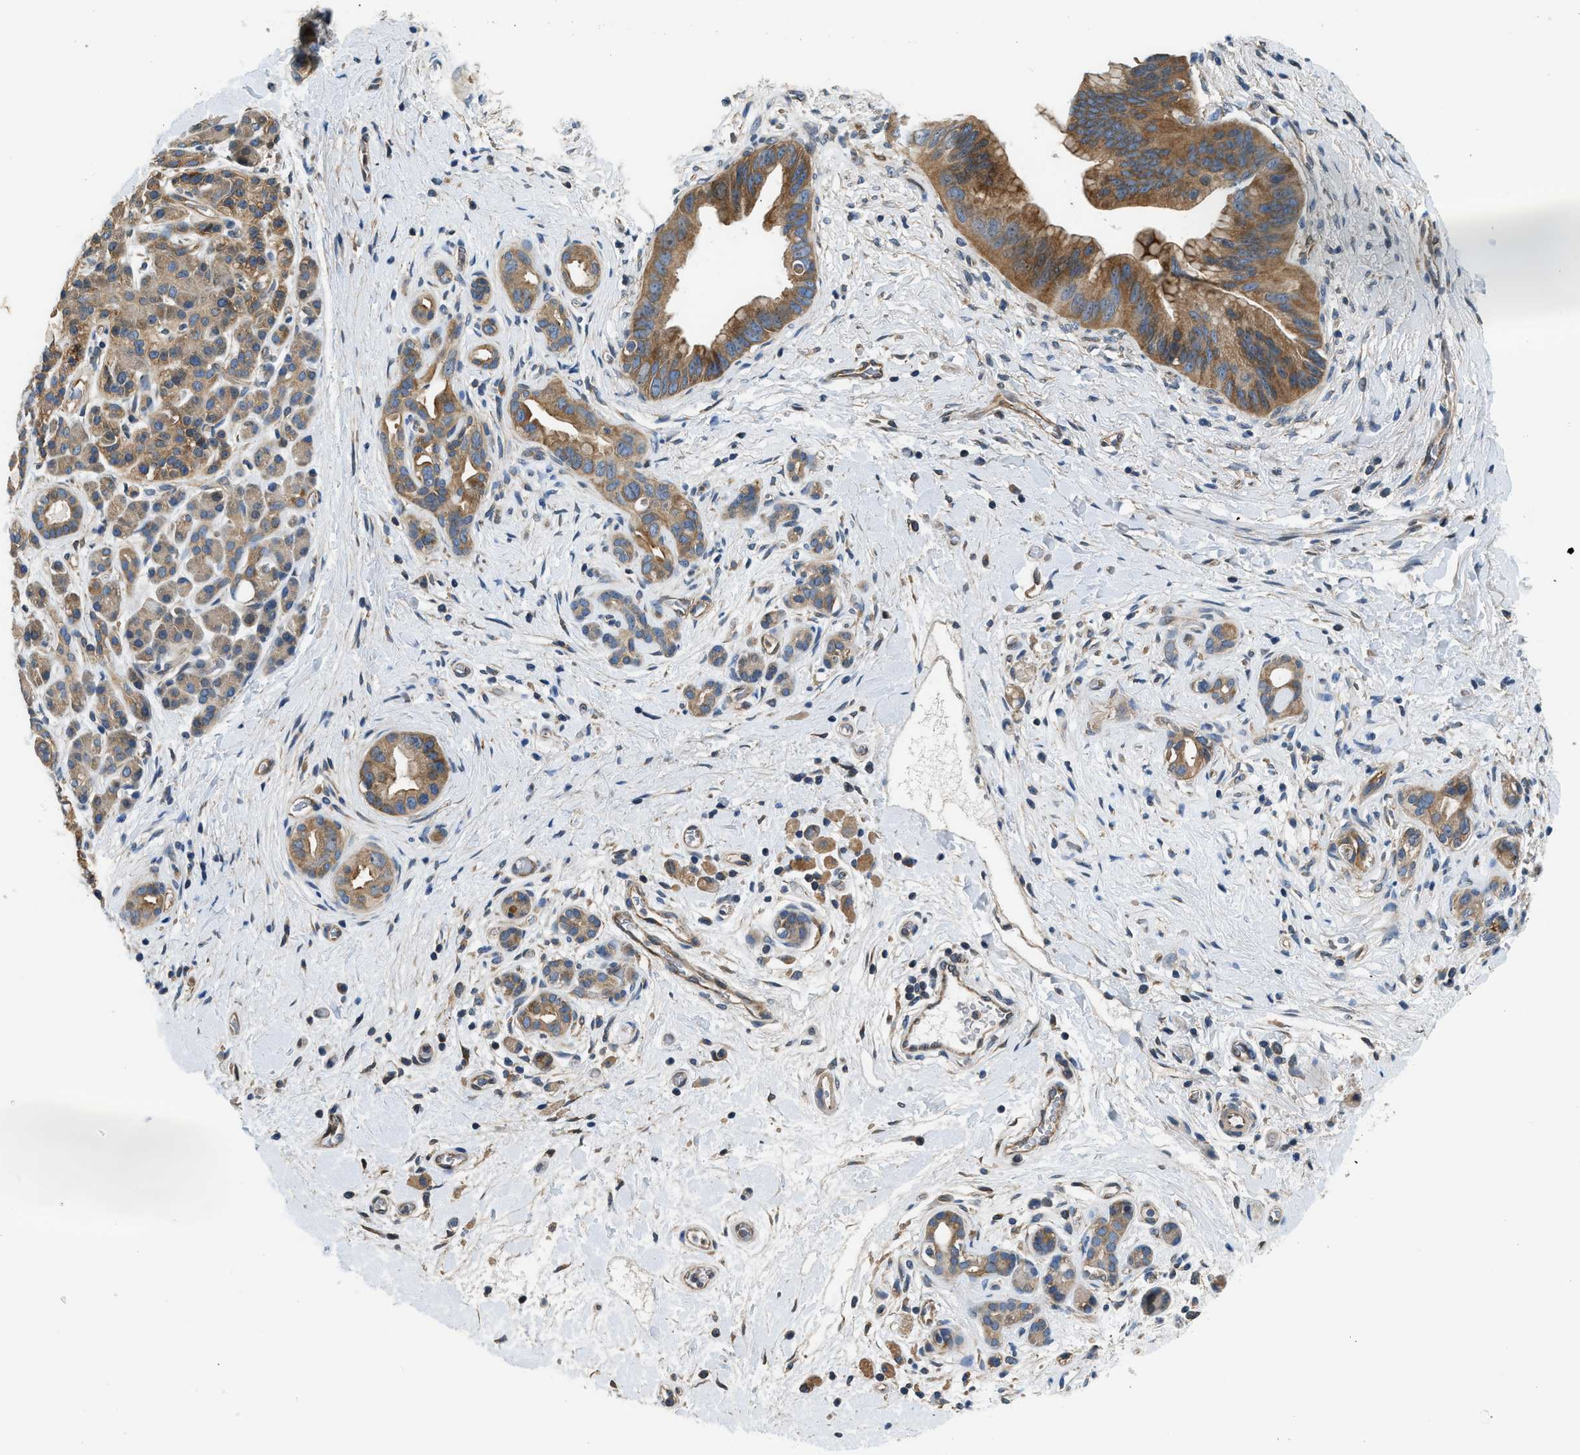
{"staining": {"intensity": "moderate", "quantity": ">75%", "location": "cytoplasmic/membranous"}, "tissue": "pancreatic cancer", "cell_type": "Tumor cells", "image_type": "cancer", "snomed": [{"axis": "morphology", "description": "Adenocarcinoma, NOS"}, {"axis": "topography", "description": "Pancreas"}], "caption": "IHC of human pancreatic adenocarcinoma displays medium levels of moderate cytoplasmic/membranous staining in about >75% of tumor cells.", "gene": "IL3RA", "patient": {"sex": "male", "age": 55}}